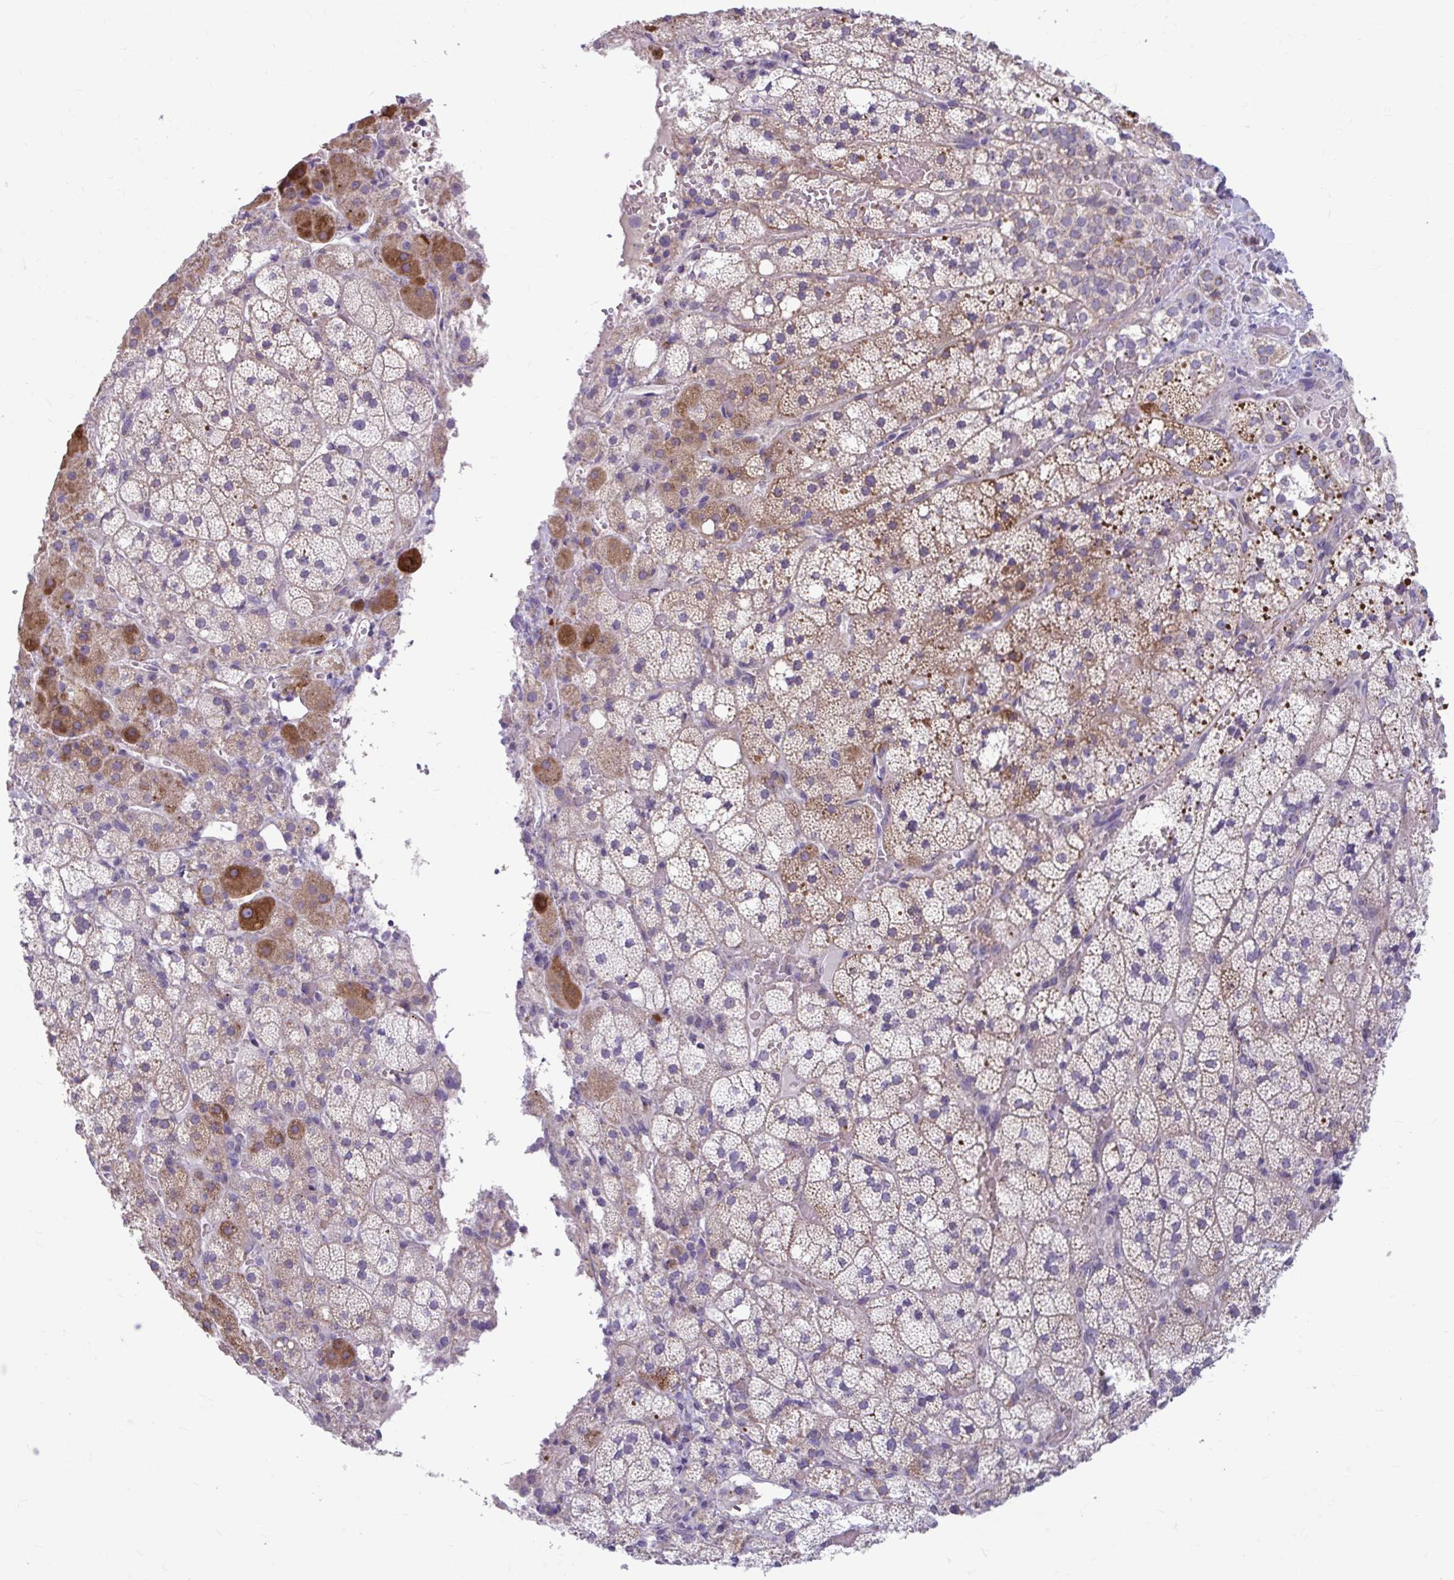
{"staining": {"intensity": "strong", "quantity": "<25%", "location": "cytoplasmic/membranous"}, "tissue": "adrenal gland", "cell_type": "Glandular cells", "image_type": "normal", "snomed": [{"axis": "morphology", "description": "Normal tissue, NOS"}, {"axis": "topography", "description": "Adrenal gland"}], "caption": "Immunohistochemistry (IHC) micrograph of normal adrenal gland stained for a protein (brown), which demonstrates medium levels of strong cytoplasmic/membranous staining in approximately <25% of glandular cells.", "gene": "MSMO1", "patient": {"sex": "male", "age": 53}}